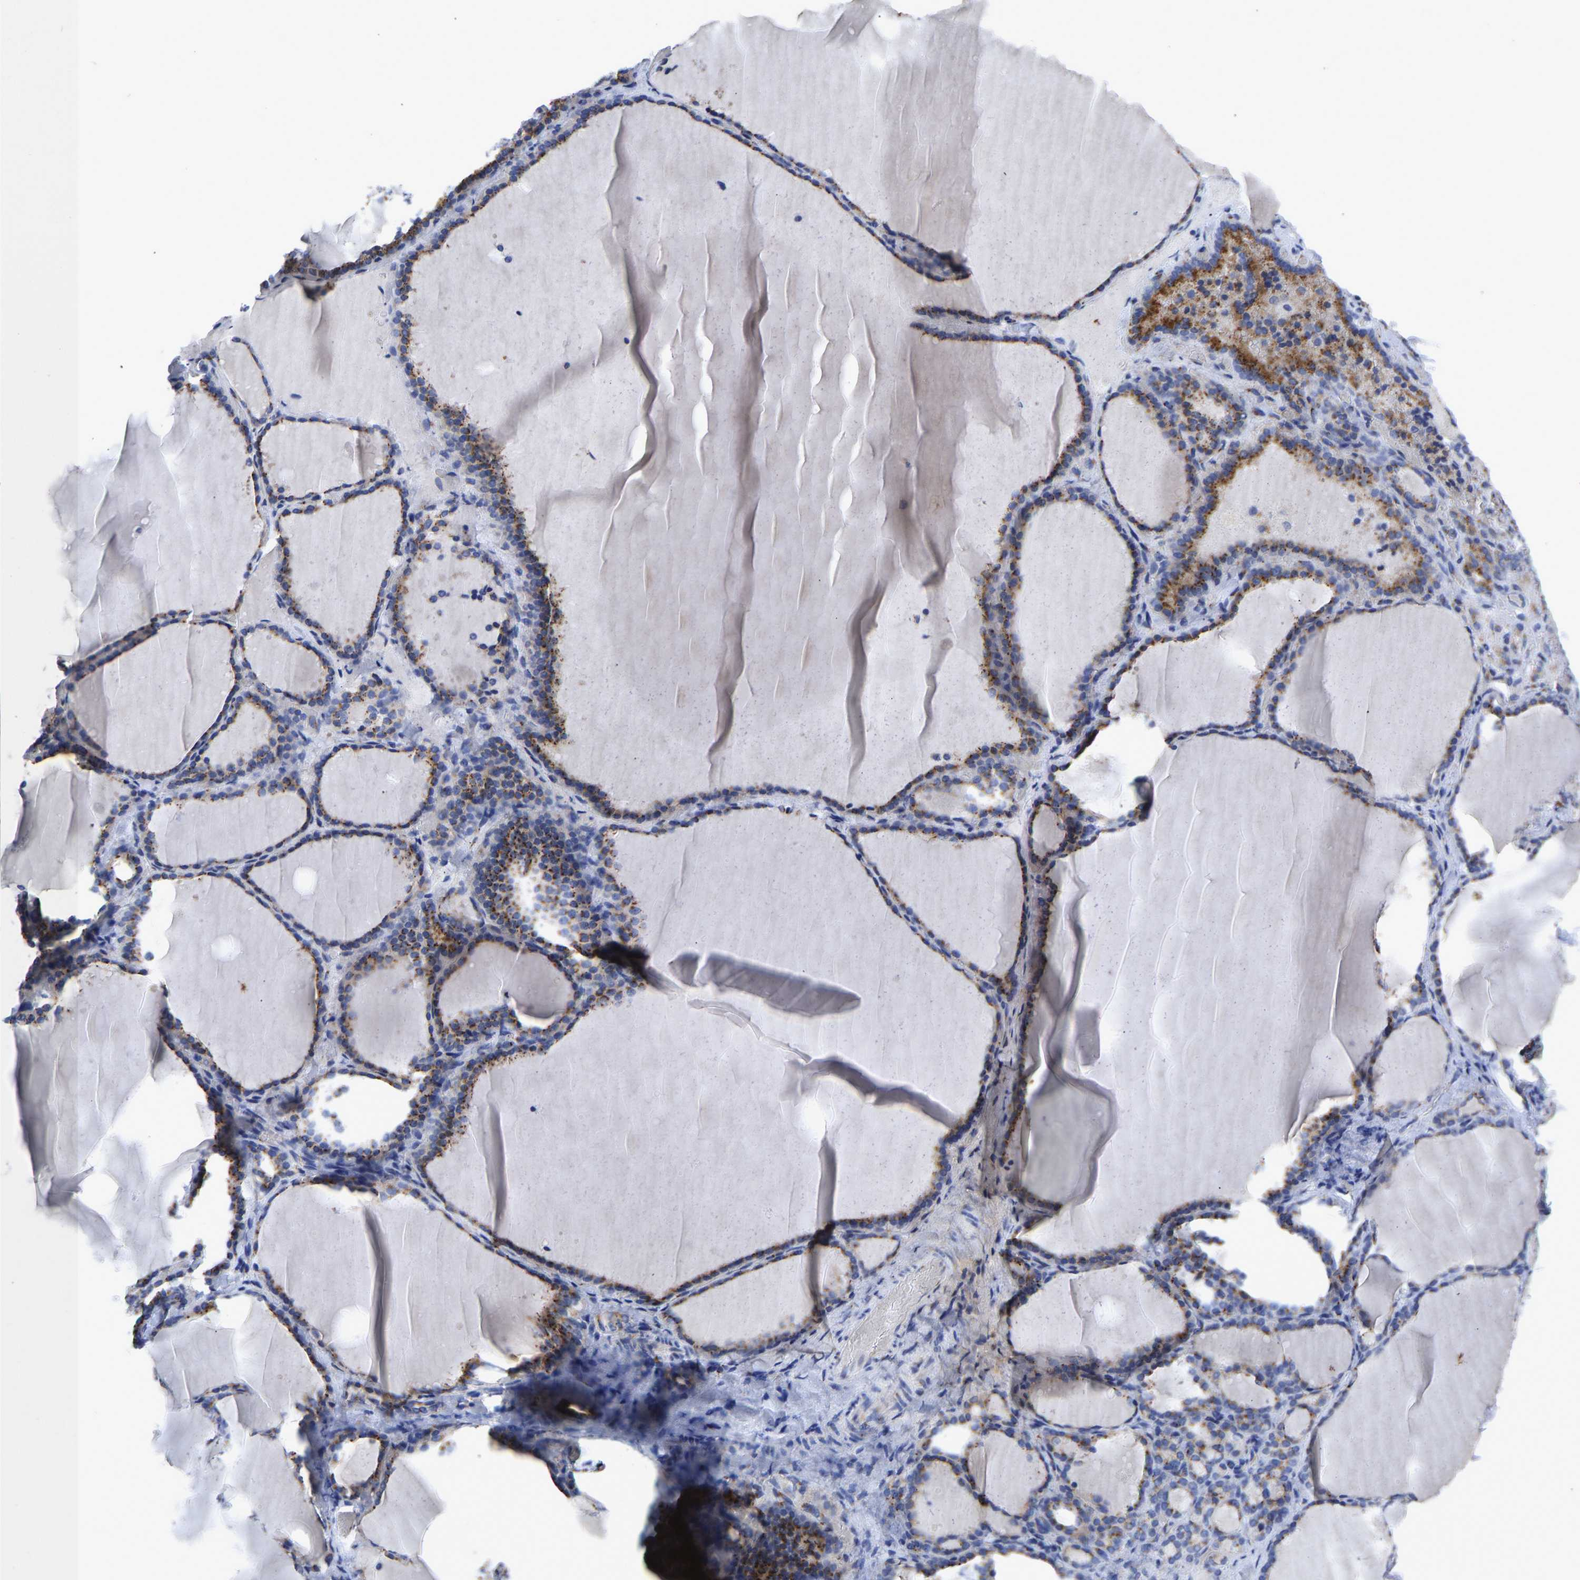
{"staining": {"intensity": "moderate", "quantity": ">75%", "location": "cytoplasmic/membranous"}, "tissue": "thyroid gland", "cell_type": "Glandular cells", "image_type": "normal", "snomed": [{"axis": "morphology", "description": "Normal tissue, NOS"}, {"axis": "topography", "description": "Thyroid gland"}], "caption": "Protein expression analysis of benign human thyroid gland reveals moderate cytoplasmic/membranous staining in about >75% of glandular cells.", "gene": "TMEM87A", "patient": {"sex": "female", "age": 28}}